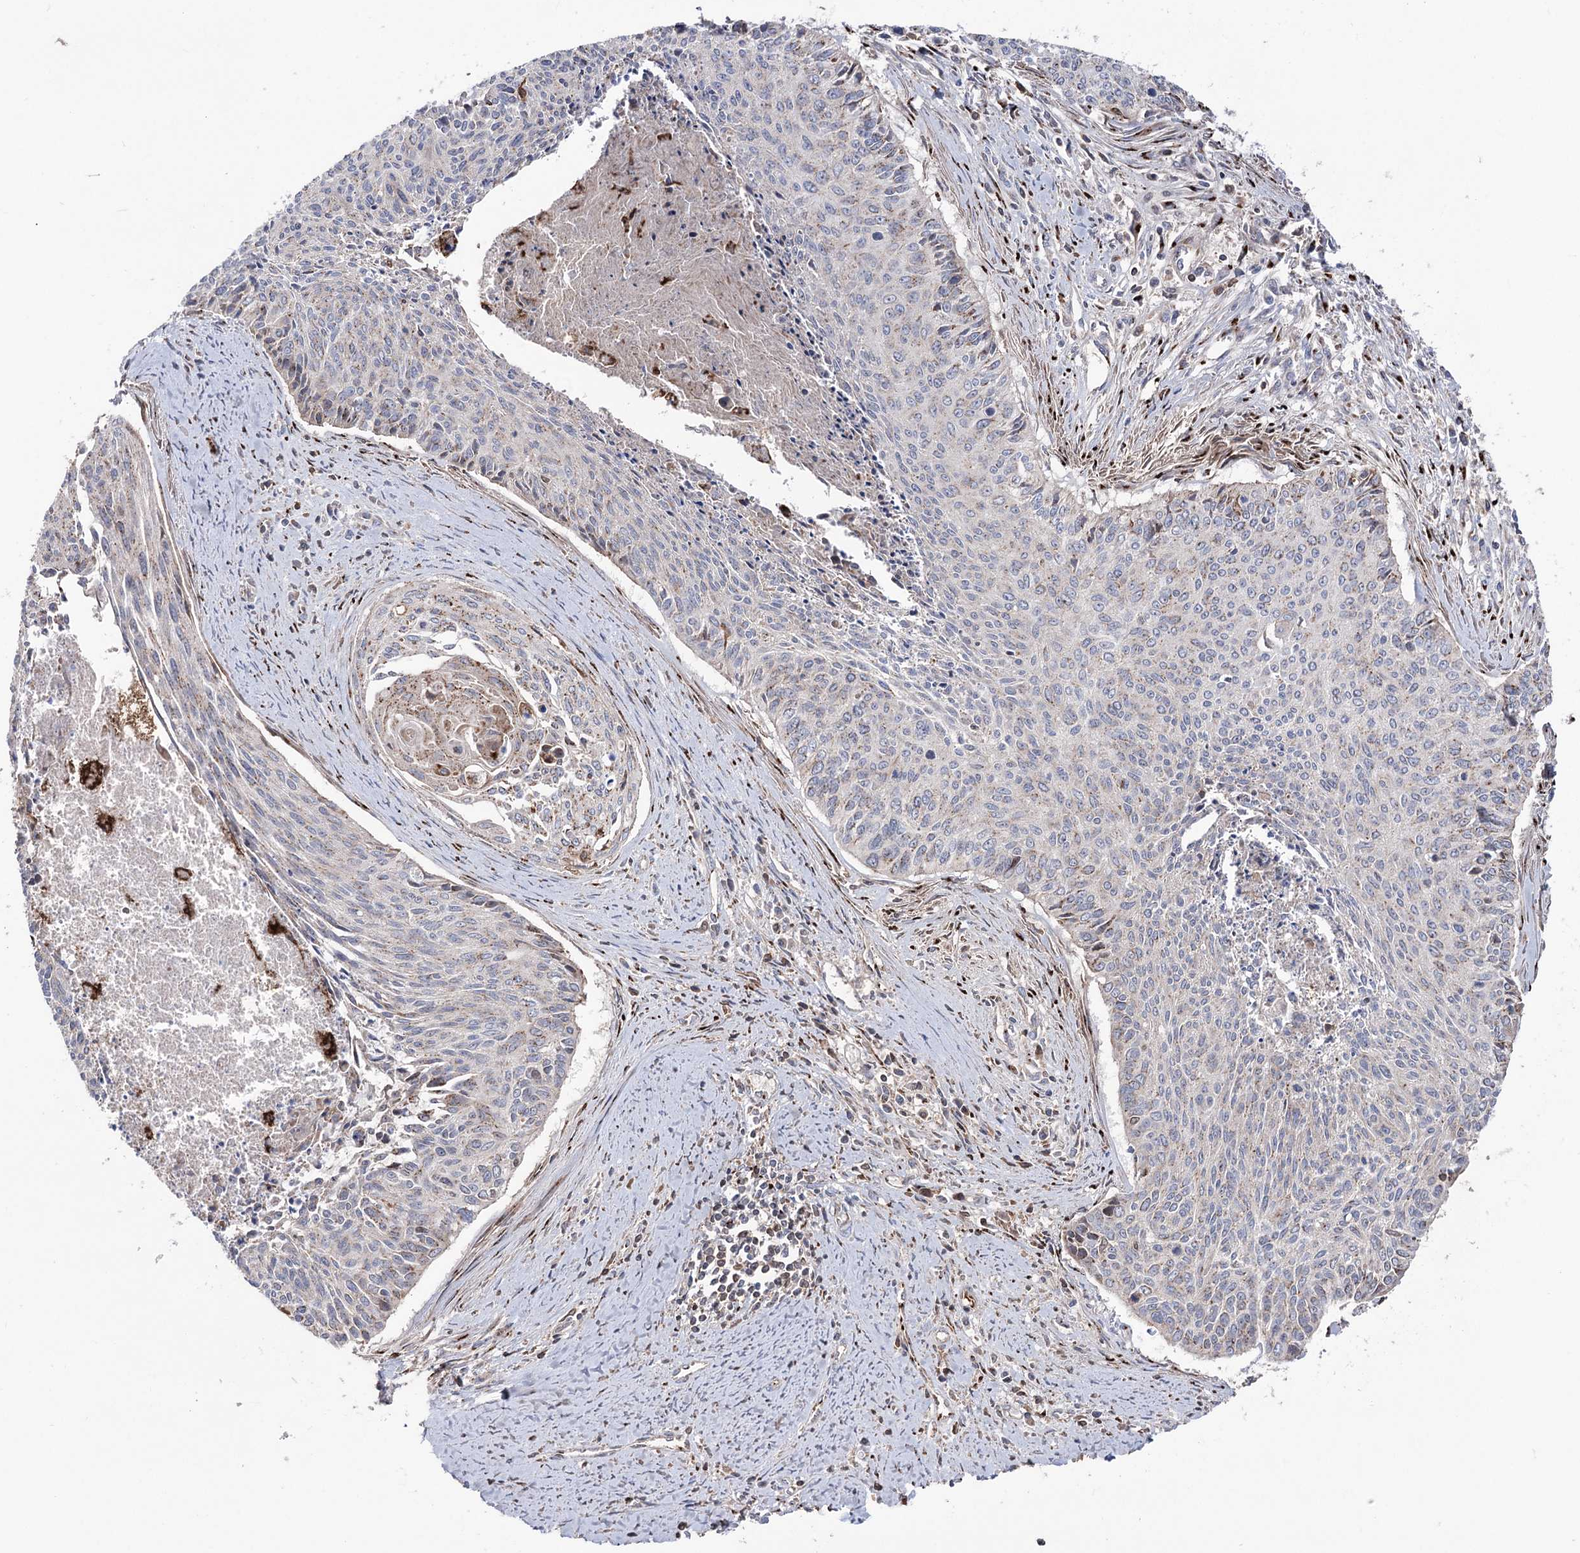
{"staining": {"intensity": "strong", "quantity": "<25%", "location": "cytoplasmic/membranous"}, "tissue": "cervical cancer", "cell_type": "Tumor cells", "image_type": "cancer", "snomed": [{"axis": "morphology", "description": "Squamous cell carcinoma, NOS"}, {"axis": "topography", "description": "Cervix"}], "caption": "Brown immunohistochemical staining in cervical cancer exhibits strong cytoplasmic/membranous expression in approximately <25% of tumor cells.", "gene": "ARHGAP20", "patient": {"sex": "female", "age": 55}}